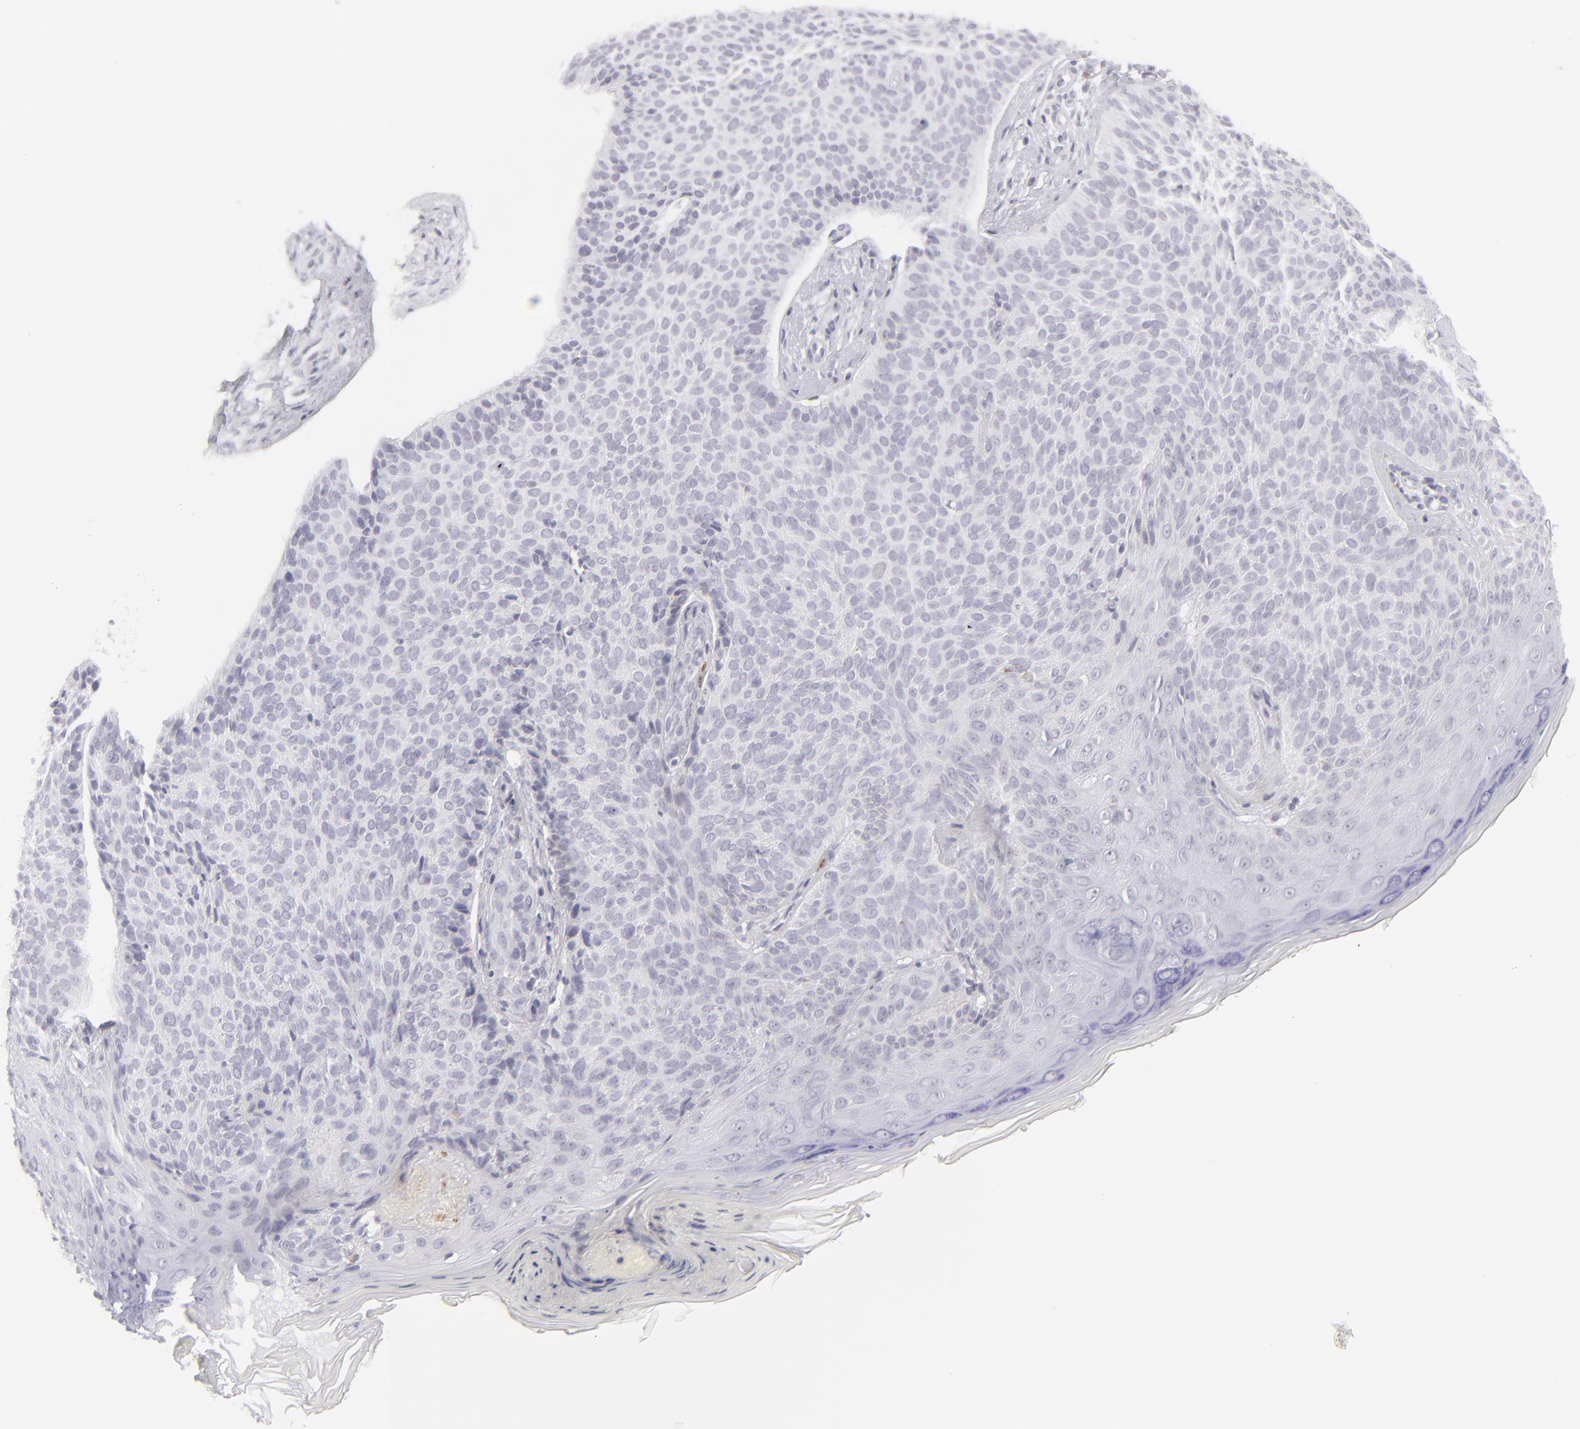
{"staining": {"intensity": "negative", "quantity": "none", "location": "none"}, "tissue": "skin cancer", "cell_type": "Tumor cells", "image_type": "cancer", "snomed": [{"axis": "morphology", "description": "Basal cell carcinoma"}, {"axis": "topography", "description": "Skin"}], "caption": "DAB immunohistochemical staining of skin cancer (basal cell carcinoma) demonstrates no significant expression in tumor cells.", "gene": "CD7", "patient": {"sex": "female", "age": 78}}